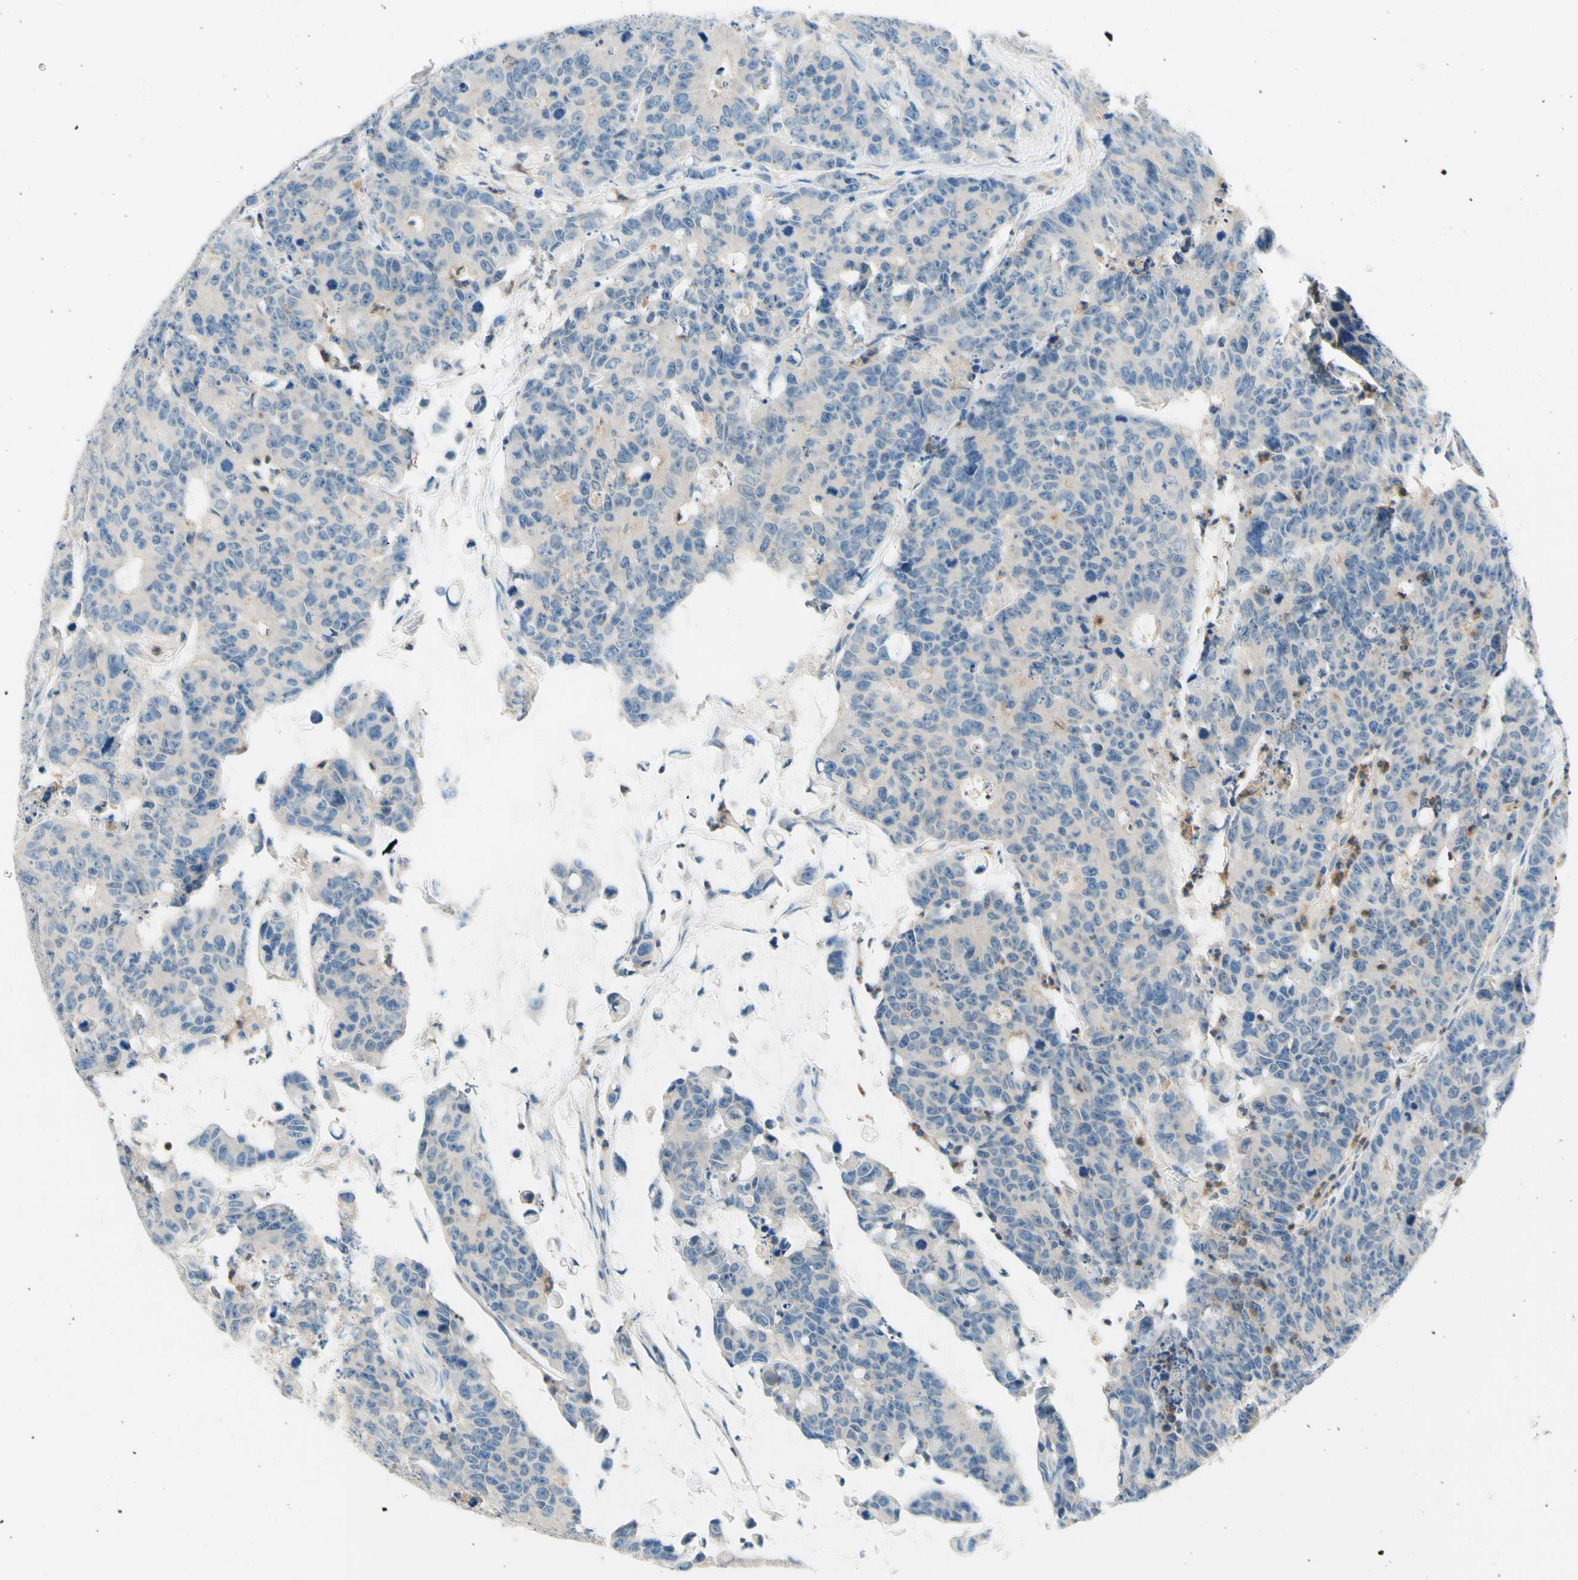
{"staining": {"intensity": "negative", "quantity": "none", "location": "none"}, "tissue": "colorectal cancer", "cell_type": "Tumor cells", "image_type": "cancer", "snomed": [{"axis": "morphology", "description": "Adenocarcinoma, NOS"}, {"axis": "topography", "description": "Colon"}], "caption": "High magnification brightfield microscopy of adenocarcinoma (colorectal) stained with DAB (brown) and counterstained with hematoxylin (blue): tumor cells show no significant positivity.", "gene": "SIGLEC9", "patient": {"sex": "female", "age": 86}}